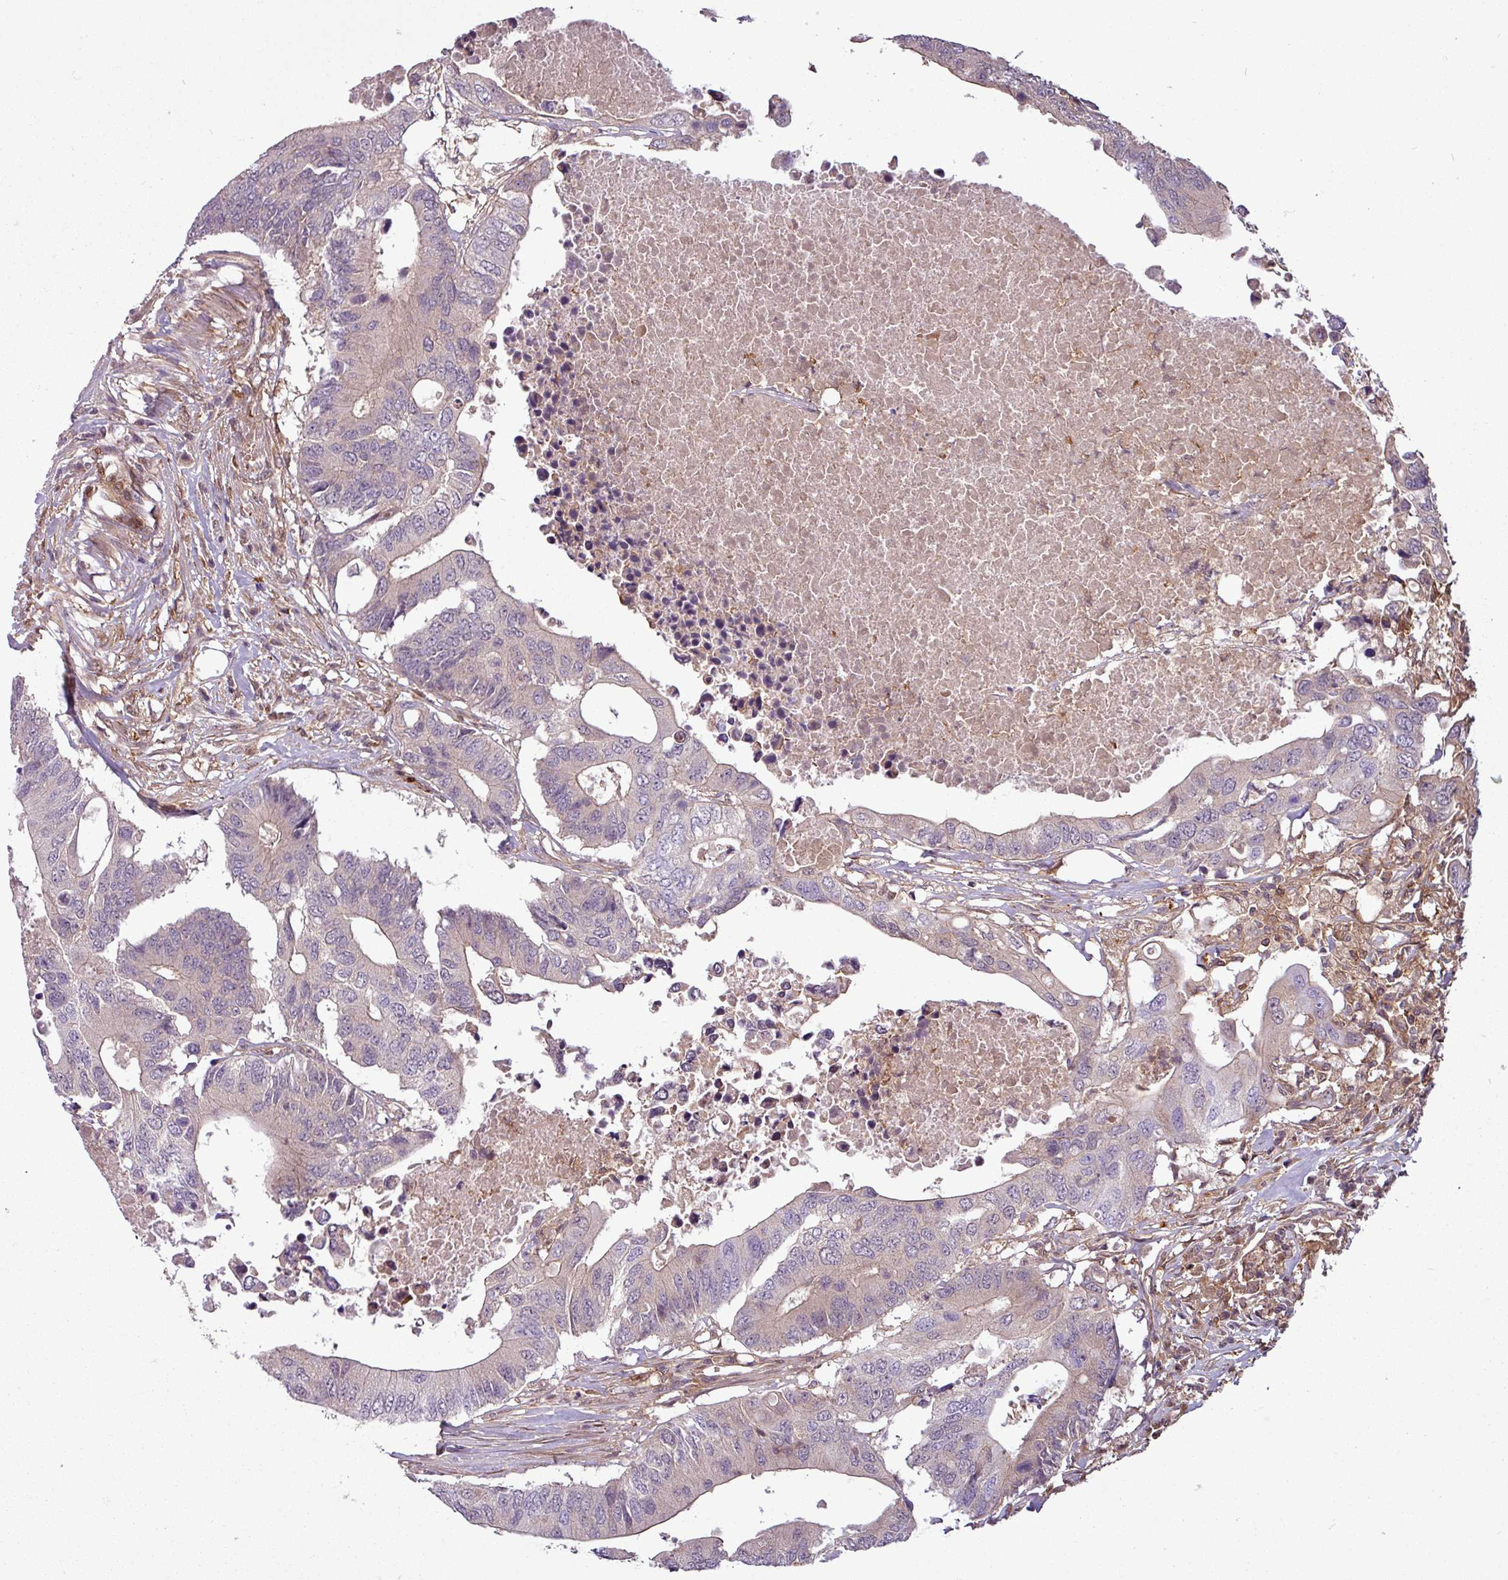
{"staining": {"intensity": "negative", "quantity": "none", "location": "none"}, "tissue": "colorectal cancer", "cell_type": "Tumor cells", "image_type": "cancer", "snomed": [{"axis": "morphology", "description": "Adenocarcinoma, NOS"}, {"axis": "topography", "description": "Colon"}], "caption": "Tumor cells show no significant positivity in colorectal adenocarcinoma.", "gene": "SH3BGRL", "patient": {"sex": "male", "age": 71}}